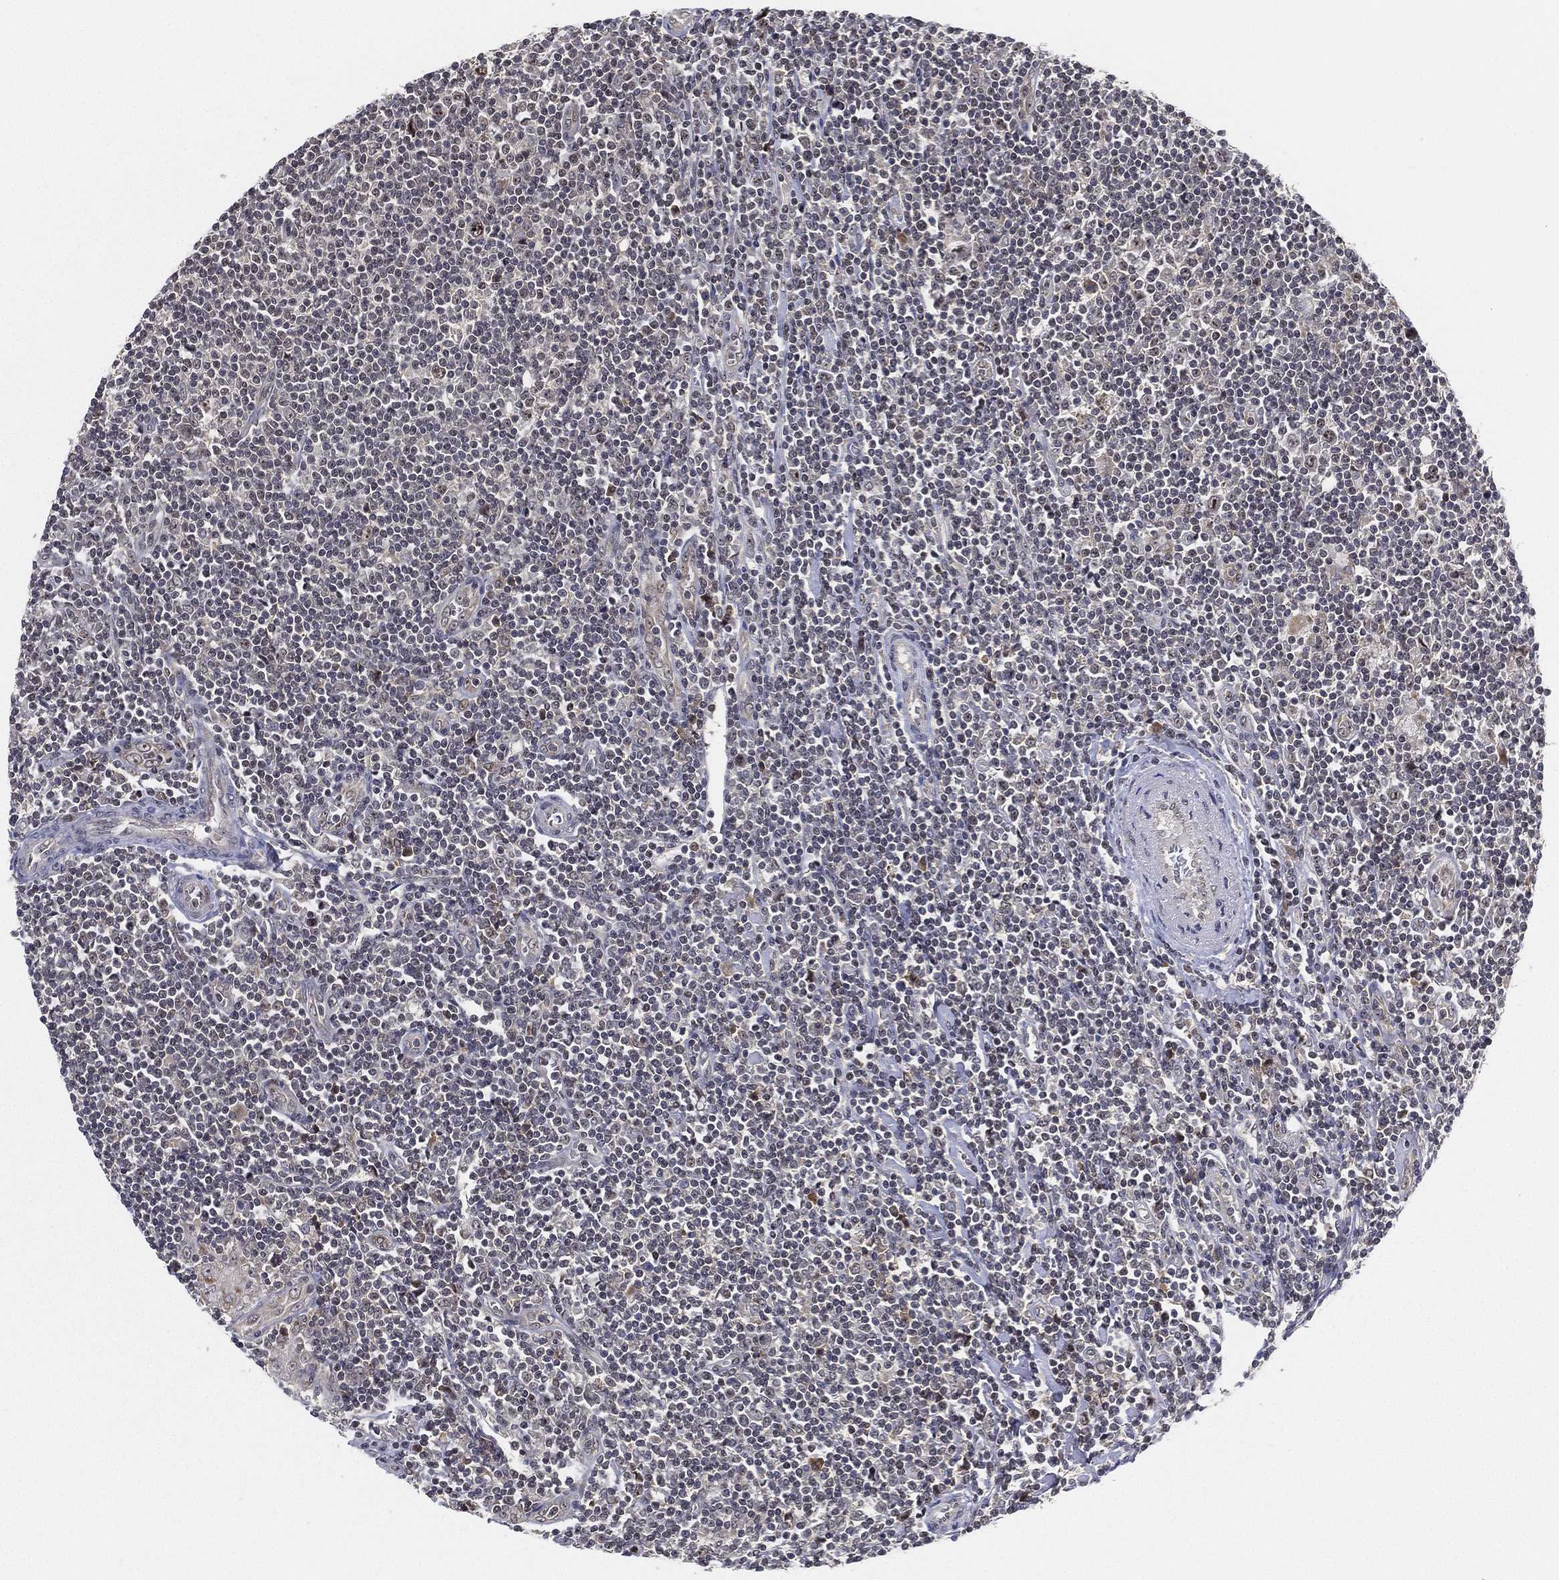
{"staining": {"intensity": "negative", "quantity": "none", "location": "none"}, "tissue": "lymphoma", "cell_type": "Tumor cells", "image_type": "cancer", "snomed": [{"axis": "morphology", "description": "Hodgkin's disease, NOS"}, {"axis": "topography", "description": "Lymph node"}], "caption": "This is a image of immunohistochemistry (IHC) staining of Hodgkin's disease, which shows no positivity in tumor cells.", "gene": "PPP1R16B", "patient": {"sex": "male", "age": 40}}